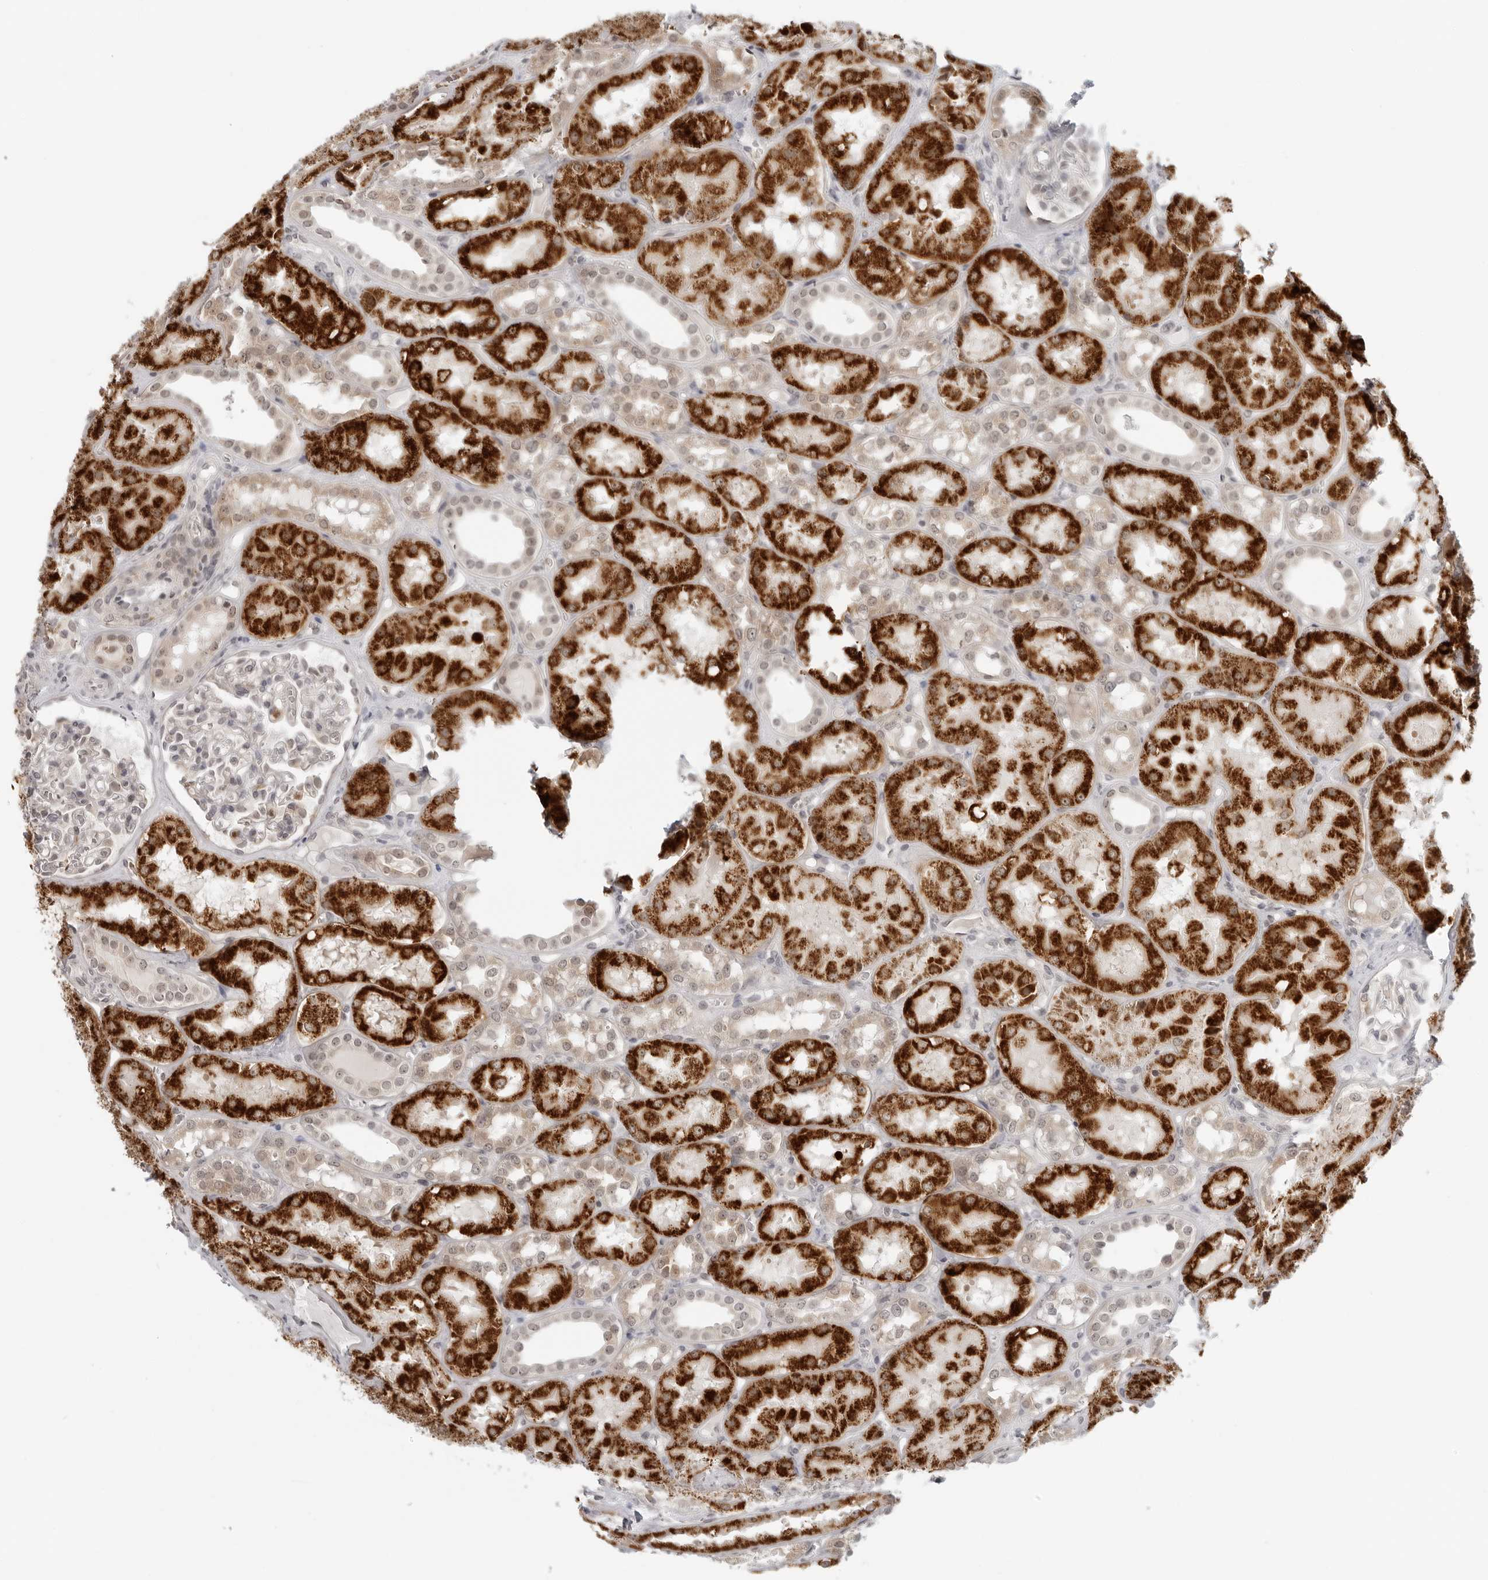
{"staining": {"intensity": "negative", "quantity": "none", "location": "none"}, "tissue": "kidney", "cell_type": "Cells in glomeruli", "image_type": "normal", "snomed": [{"axis": "morphology", "description": "Normal tissue, NOS"}, {"axis": "topography", "description": "Kidney"}], "caption": "High magnification brightfield microscopy of unremarkable kidney stained with DAB (brown) and counterstained with hematoxylin (blue): cells in glomeruli show no significant expression.", "gene": "SUGCT", "patient": {"sex": "male", "age": 16}}